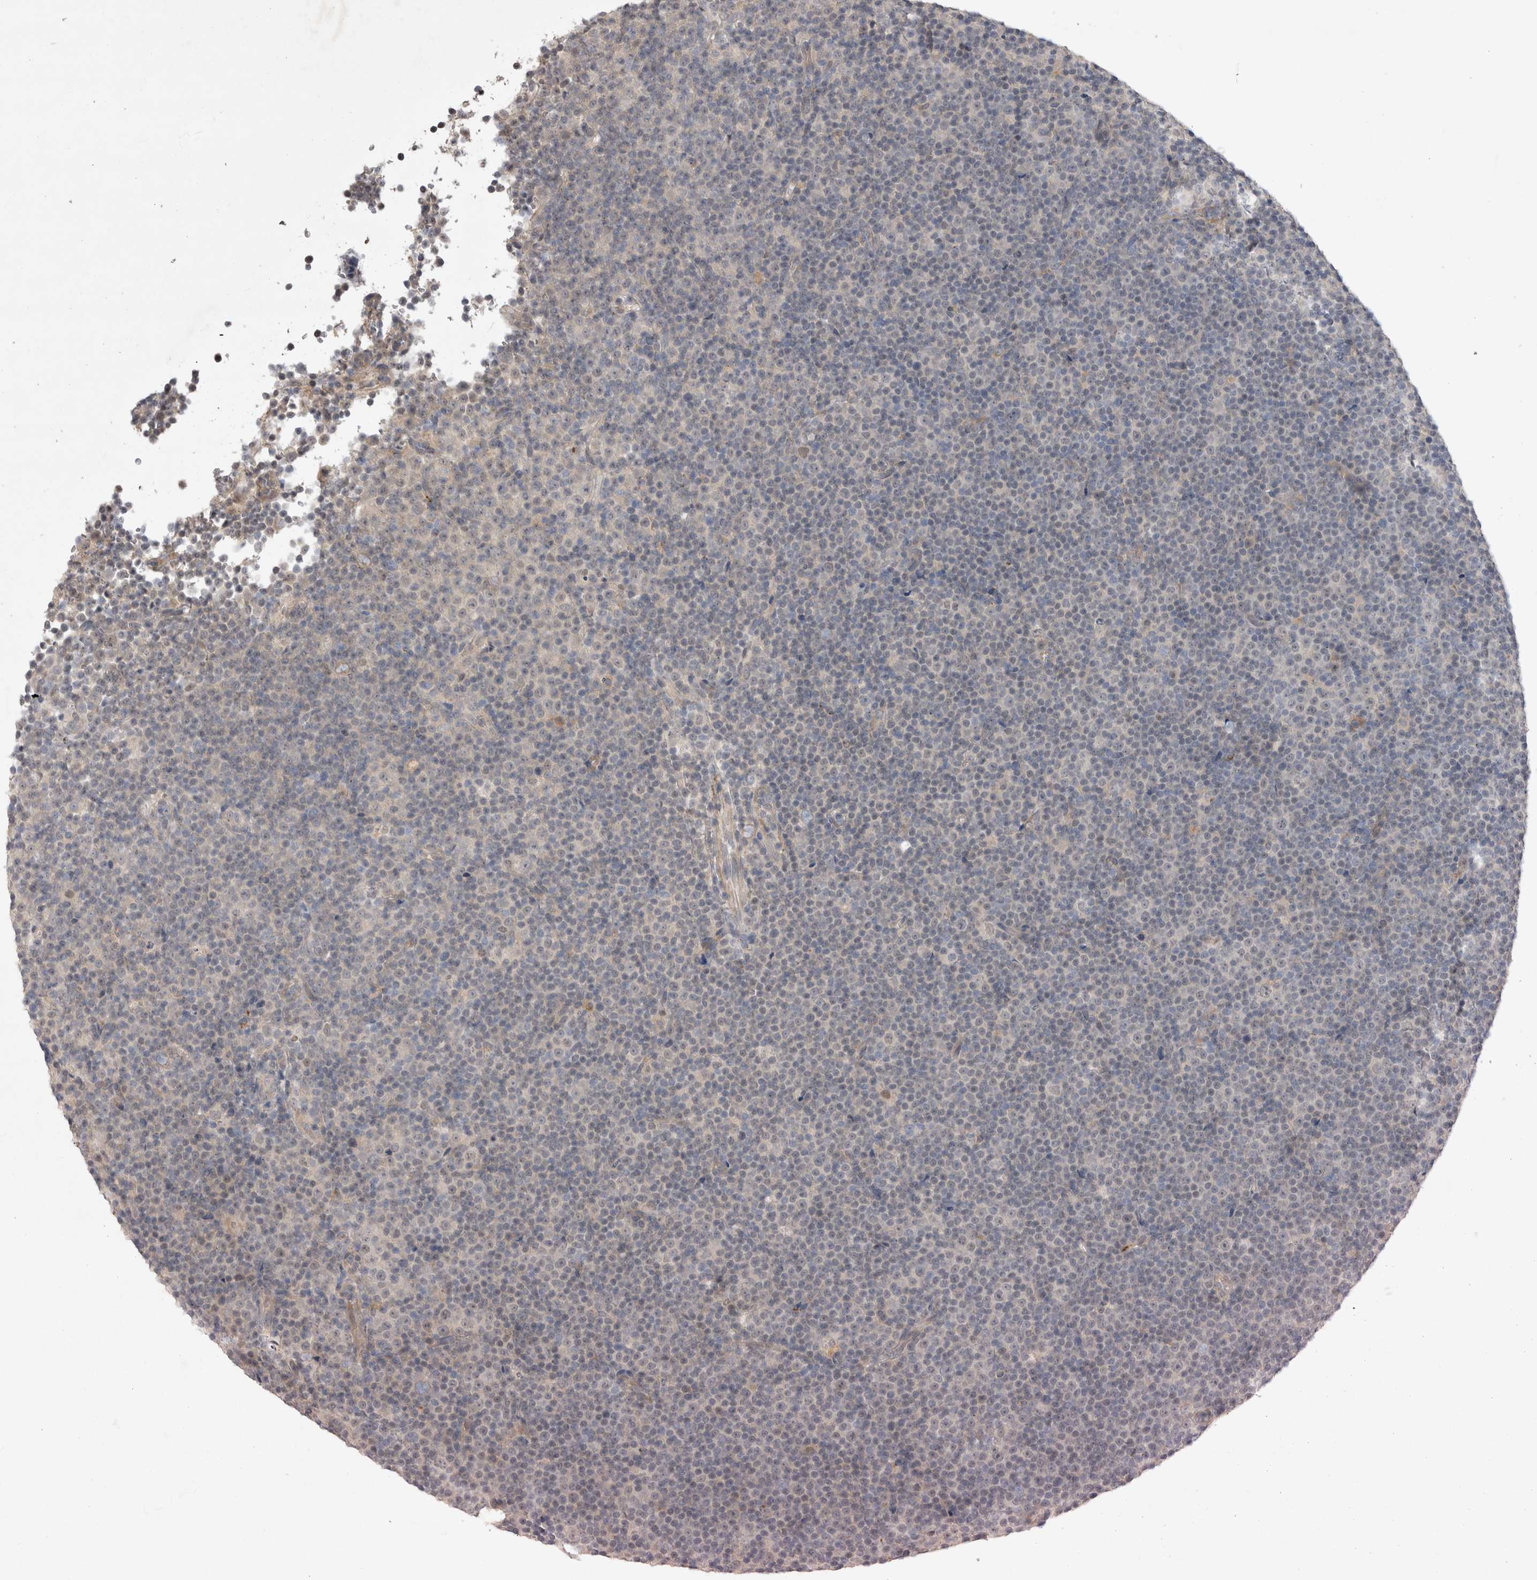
{"staining": {"intensity": "negative", "quantity": "none", "location": "none"}, "tissue": "lymphoma", "cell_type": "Tumor cells", "image_type": "cancer", "snomed": [{"axis": "morphology", "description": "Malignant lymphoma, non-Hodgkin's type, Low grade"}, {"axis": "topography", "description": "Lymph node"}], "caption": "An immunohistochemistry image of malignant lymphoma, non-Hodgkin's type (low-grade) is shown. There is no staining in tumor cells of malignant lymphoma, non-Hodgkin's type (low-grade).", "gene": "CTBS", "patient": {"sex": "female", "age": 67}}